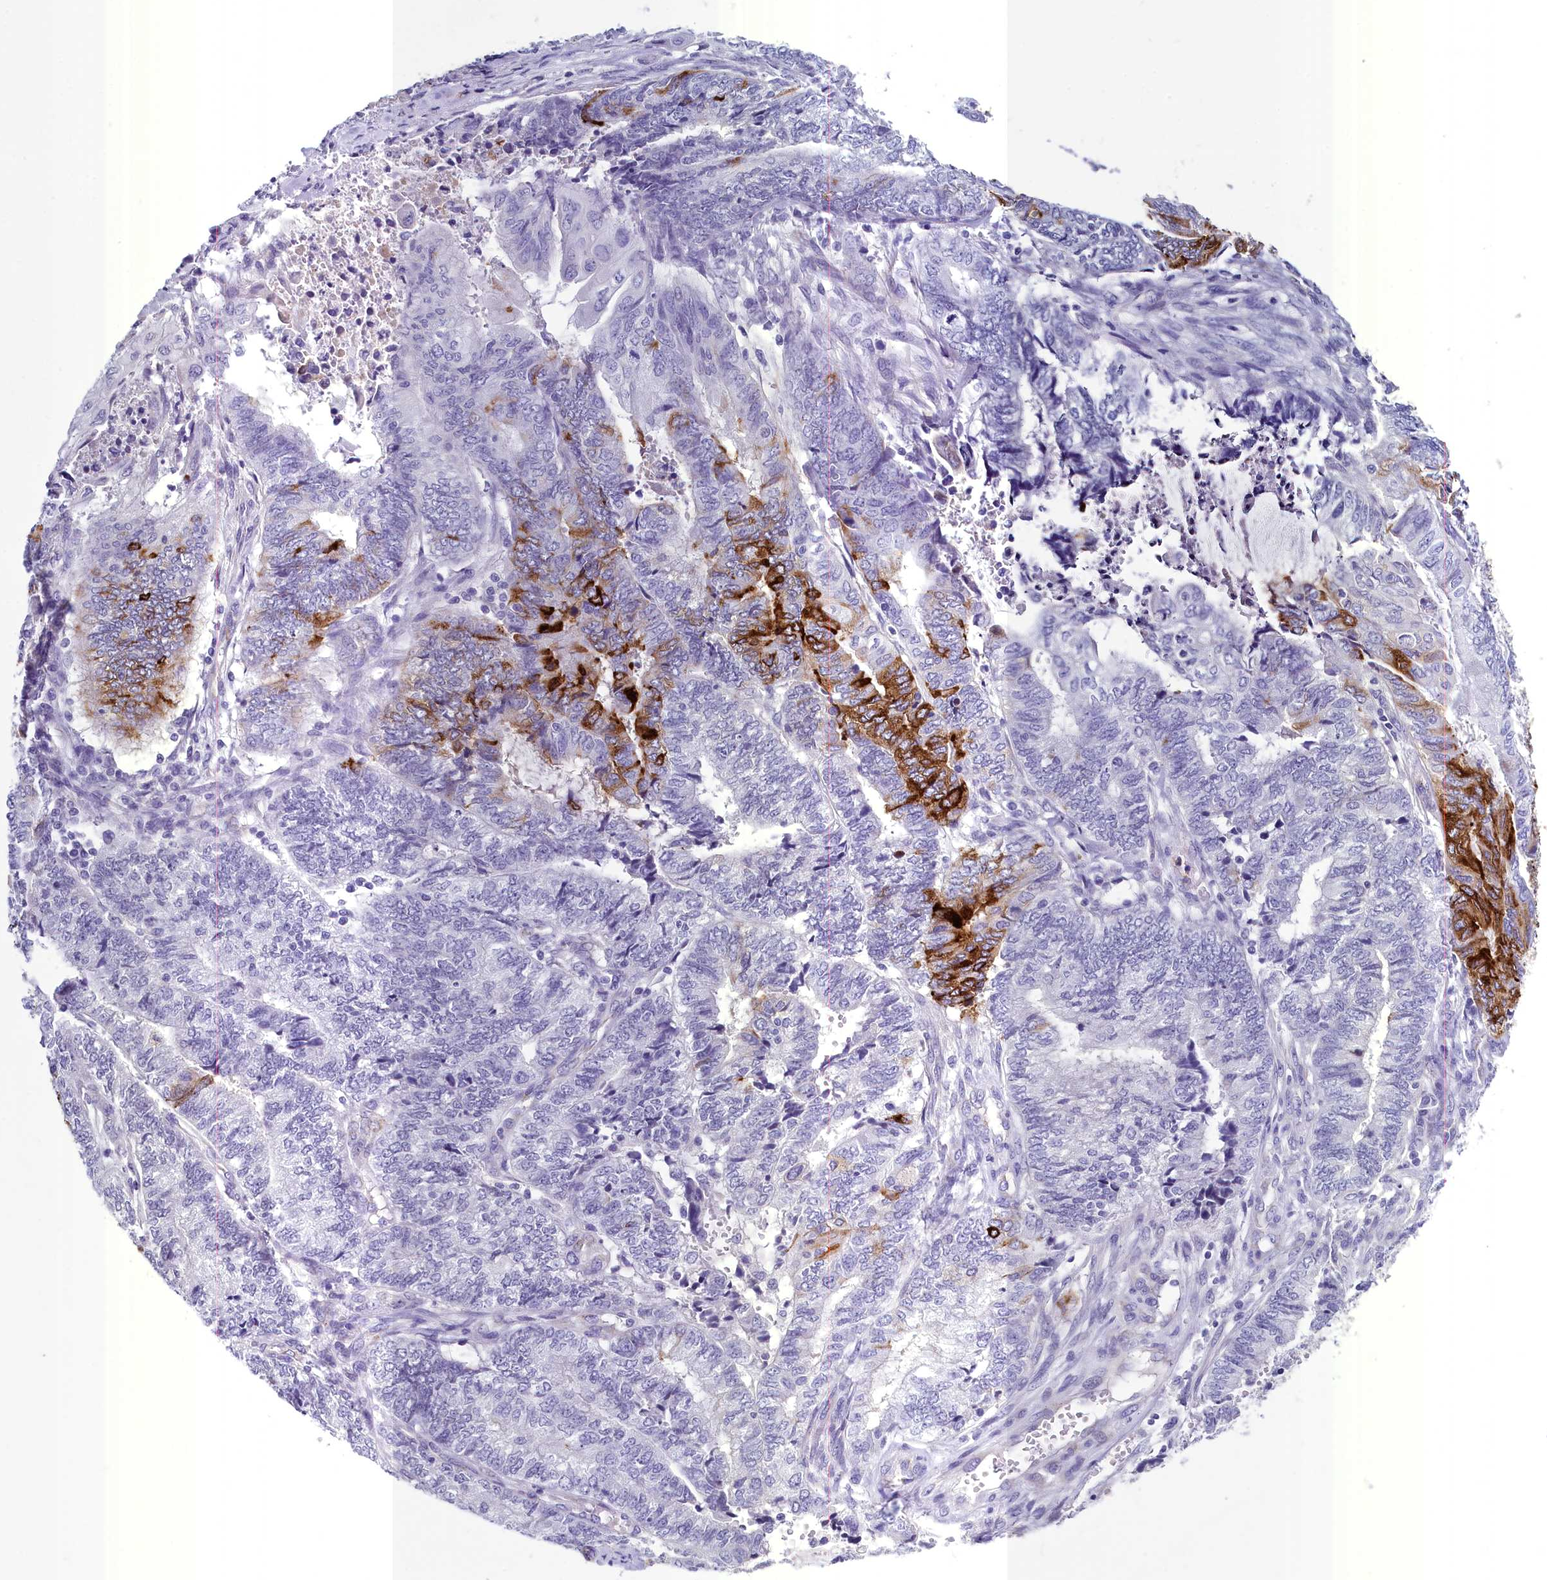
{"staining": {"intensity": "strong", "quantity": "<25%", "location": "cytoplasmic/membranous"}, "tissue": "endometrial cancer", "cell_type": "Tumor cells", "image_type": "cancer", "snomed": [{"axis": "morphology", "description": "Adenocarcinoma, NOS"}, {"axis": "topography", "description": "Uterus"}, {"axis": "topography", "description": "Endometrium"}], "caption": "Protein analysis of endometrial adenocarcinoma tissue displays strong cytoplasmic/membranous staining in approximately <25% of tumor cells.", "gene": "INSC", "patient": {"sex": "female", "age": 70}}